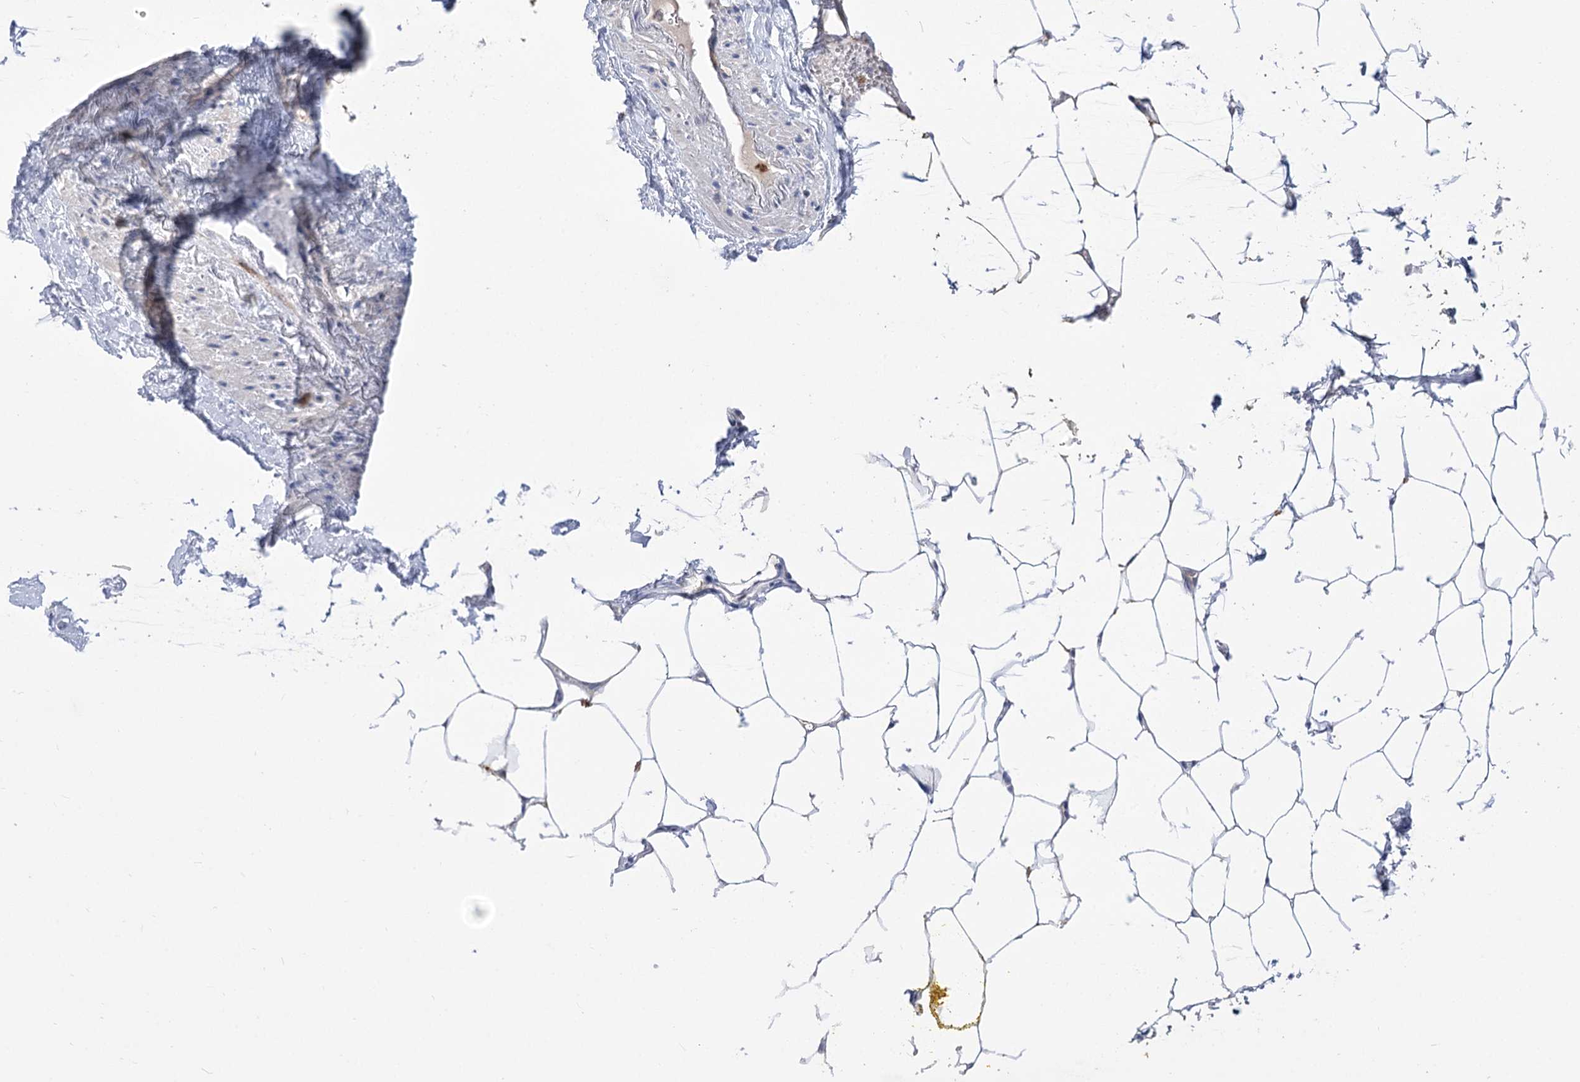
{"staining": {"intensity": "moderate", "quantity": "25%-75%", "location": "cytoplasmic/membranous,nuclear"}, "tissue": "adipose tissue", "cell_type": "Adipocytes", "image_type": "normal", "snomed": [{"axis": "morphology", "description": "Normal tissue, NOS"}, {"axis": "morphology", "description": "Adenocarcinoma, Low grade"}, {"axis": "topography", "description": "Prostate"}, {"axis": "topography", "description": "Peripheral nerve tissue"}], "caption": "Adipocytes show moderate cytoplasmic/membranous,nuclear staining in approximately 25%-75% of cells in normal adipose tissue.", "gene": "SIAE", "patient": {"sex": "male", "age": 63}}